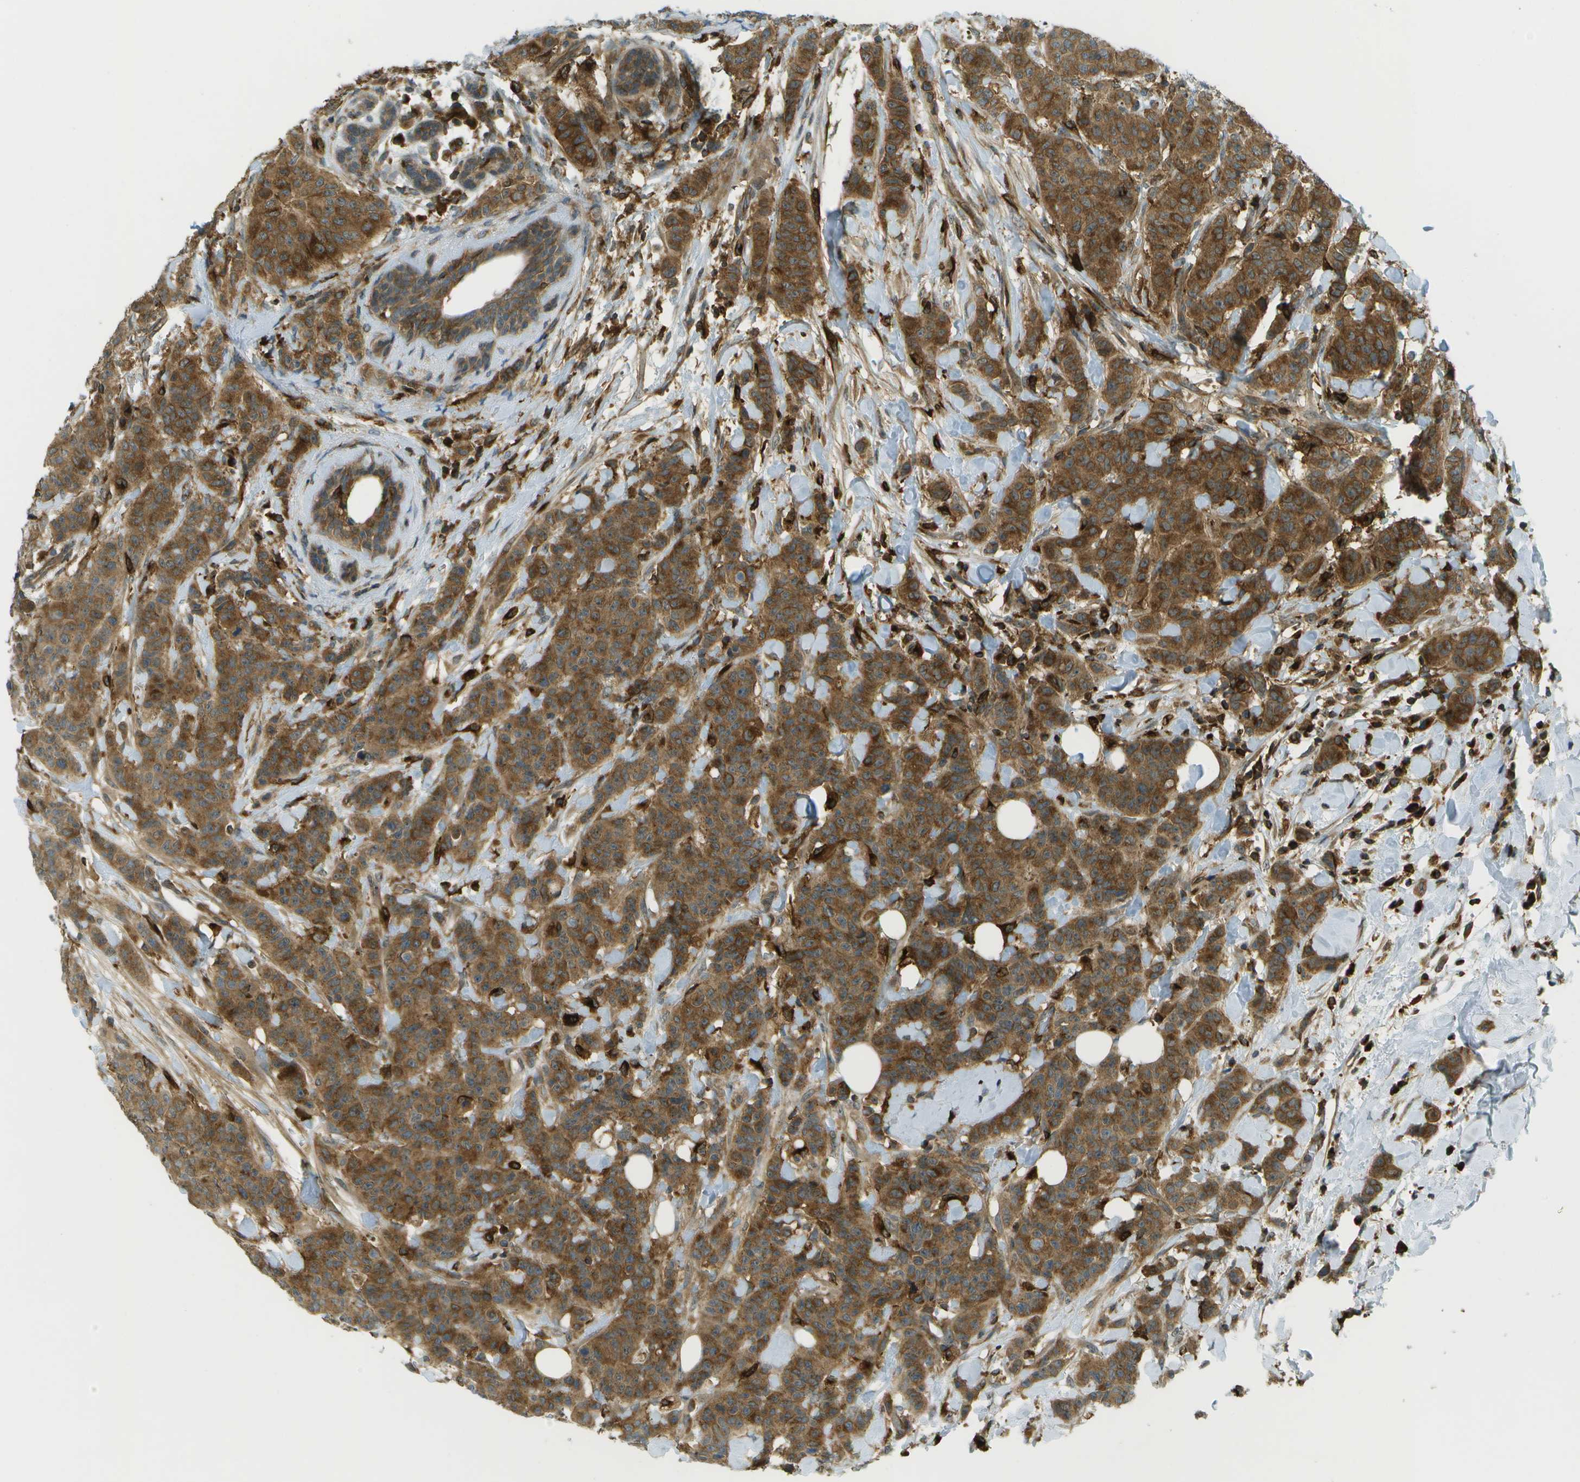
{"staining": {"intensity": "strong", "quantity": ">75%", "location": "cytoplasmic/membranous"}, "tissue": "breast cancer", "cell_type": "Tumor cells", "image_type": "cancer", "snomed": [{"axis": "morphology", "description": "Normal tissue, NOS"}, {"axis": "morphology", "description": "Duct carcinoma"}, {"axis": "topography", "description": "Breast"}], "caption": "About >75% of tumor cells in breast cancer exhibit strong cytoplasmic/membranous protein staining as visualized by brown immunohistochemical staining.", "gene": "TMTC1", "patient": {"sex": "female", "age": 40}}